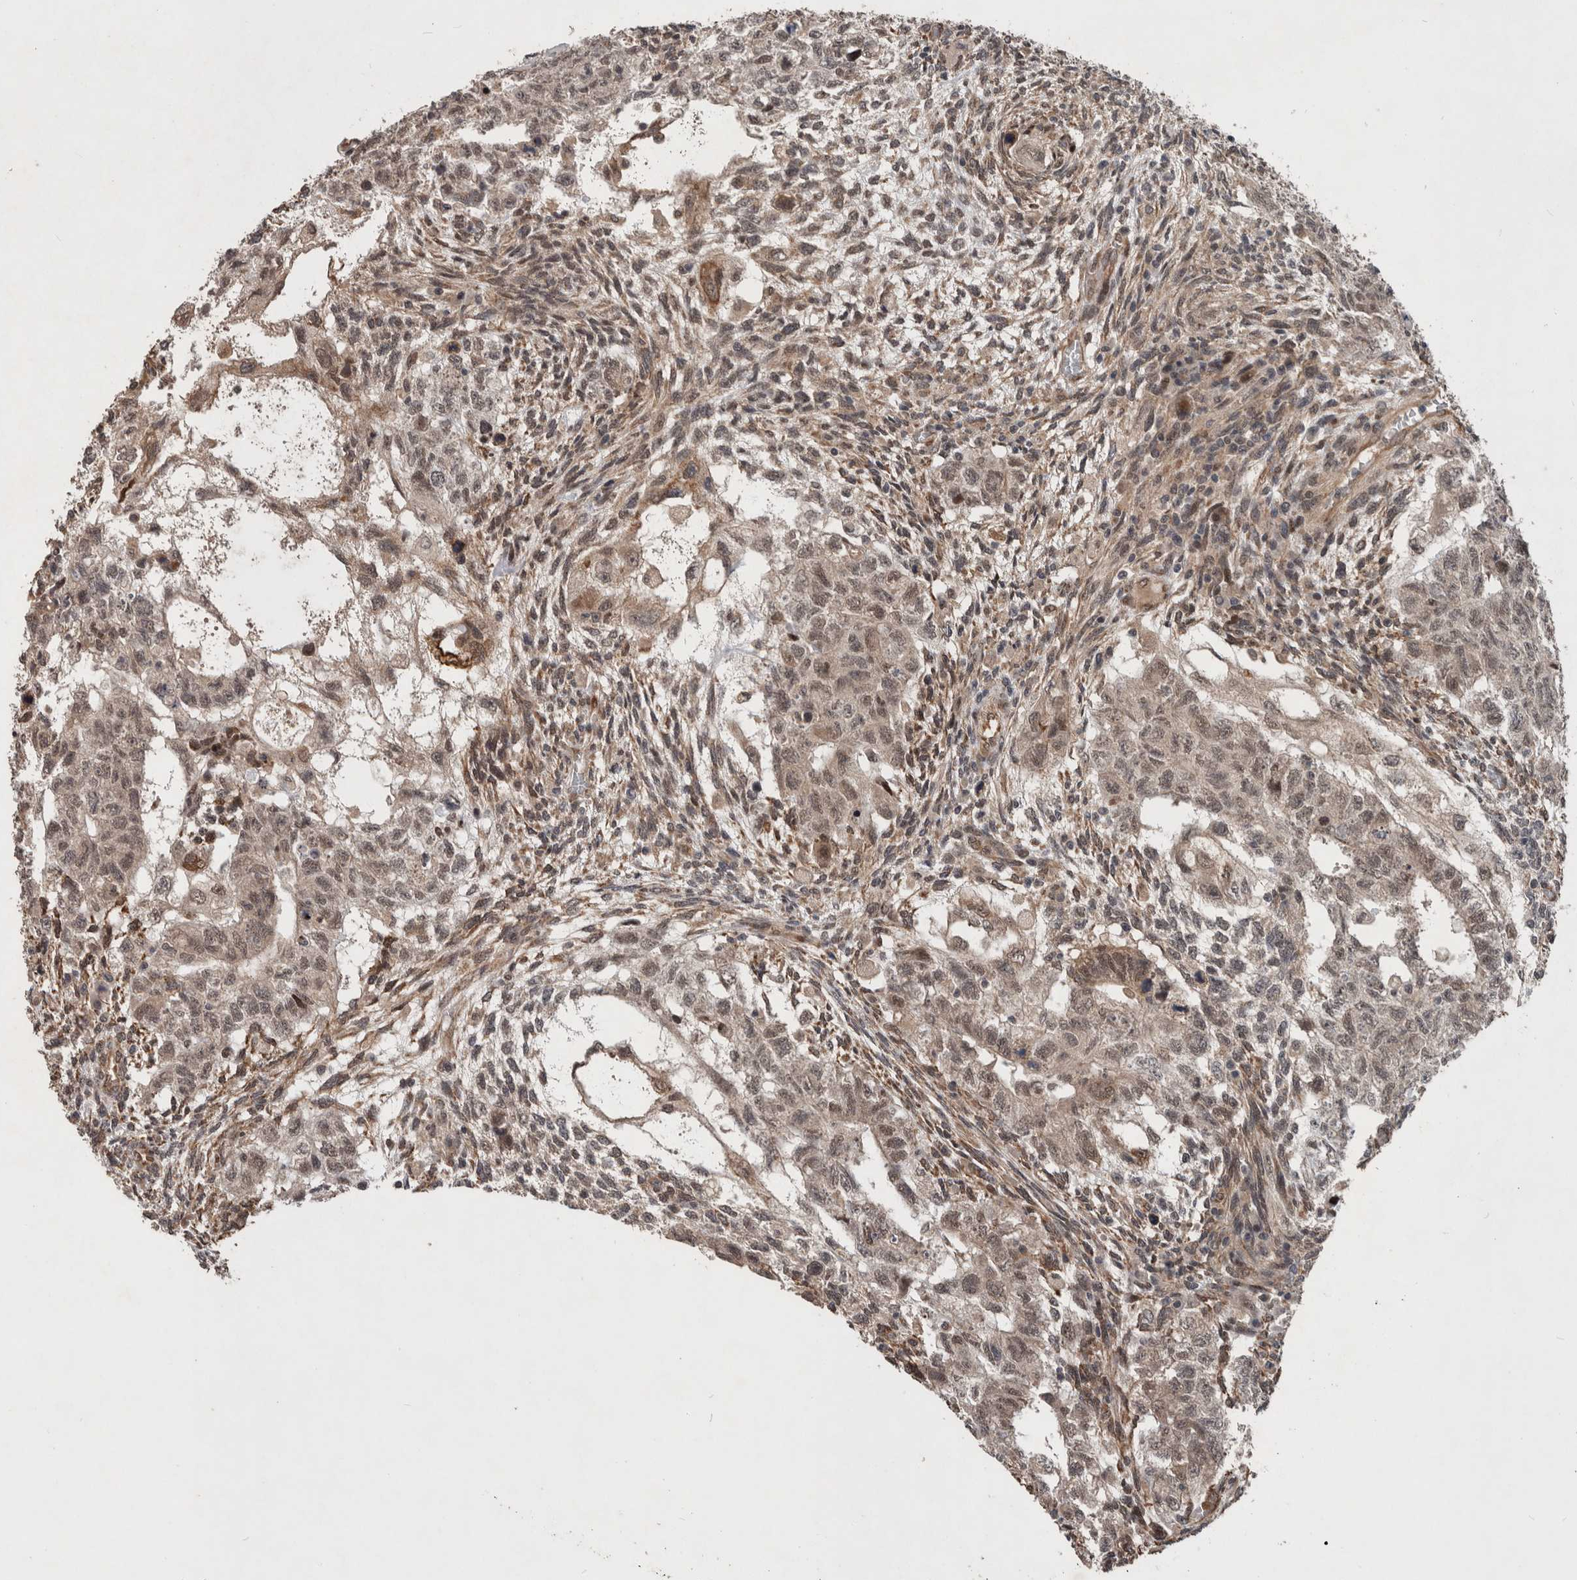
{"staining": {"intensity": "weak", "quantity": ">75%", "location": "nuclear"}, "tissue": "testis cancer", "cell_type": "Tumor cells", "image_type": "cancer", "snomed": [{"axis": "morphology", "description": "Normal tissue, NOS"}, {"axis": "morphology", "description": "Carcinoma, Embryonal, NOS"}, {"axis": "topography", "description": "Testis"}], "caption": "Testis cancer (embryonal carcinoma) stained for a protein demonstrates weak nuclear positivity in tumor cells.", "gene": "GIMAP6", "patient": {"sex": "male", "age": 36}}